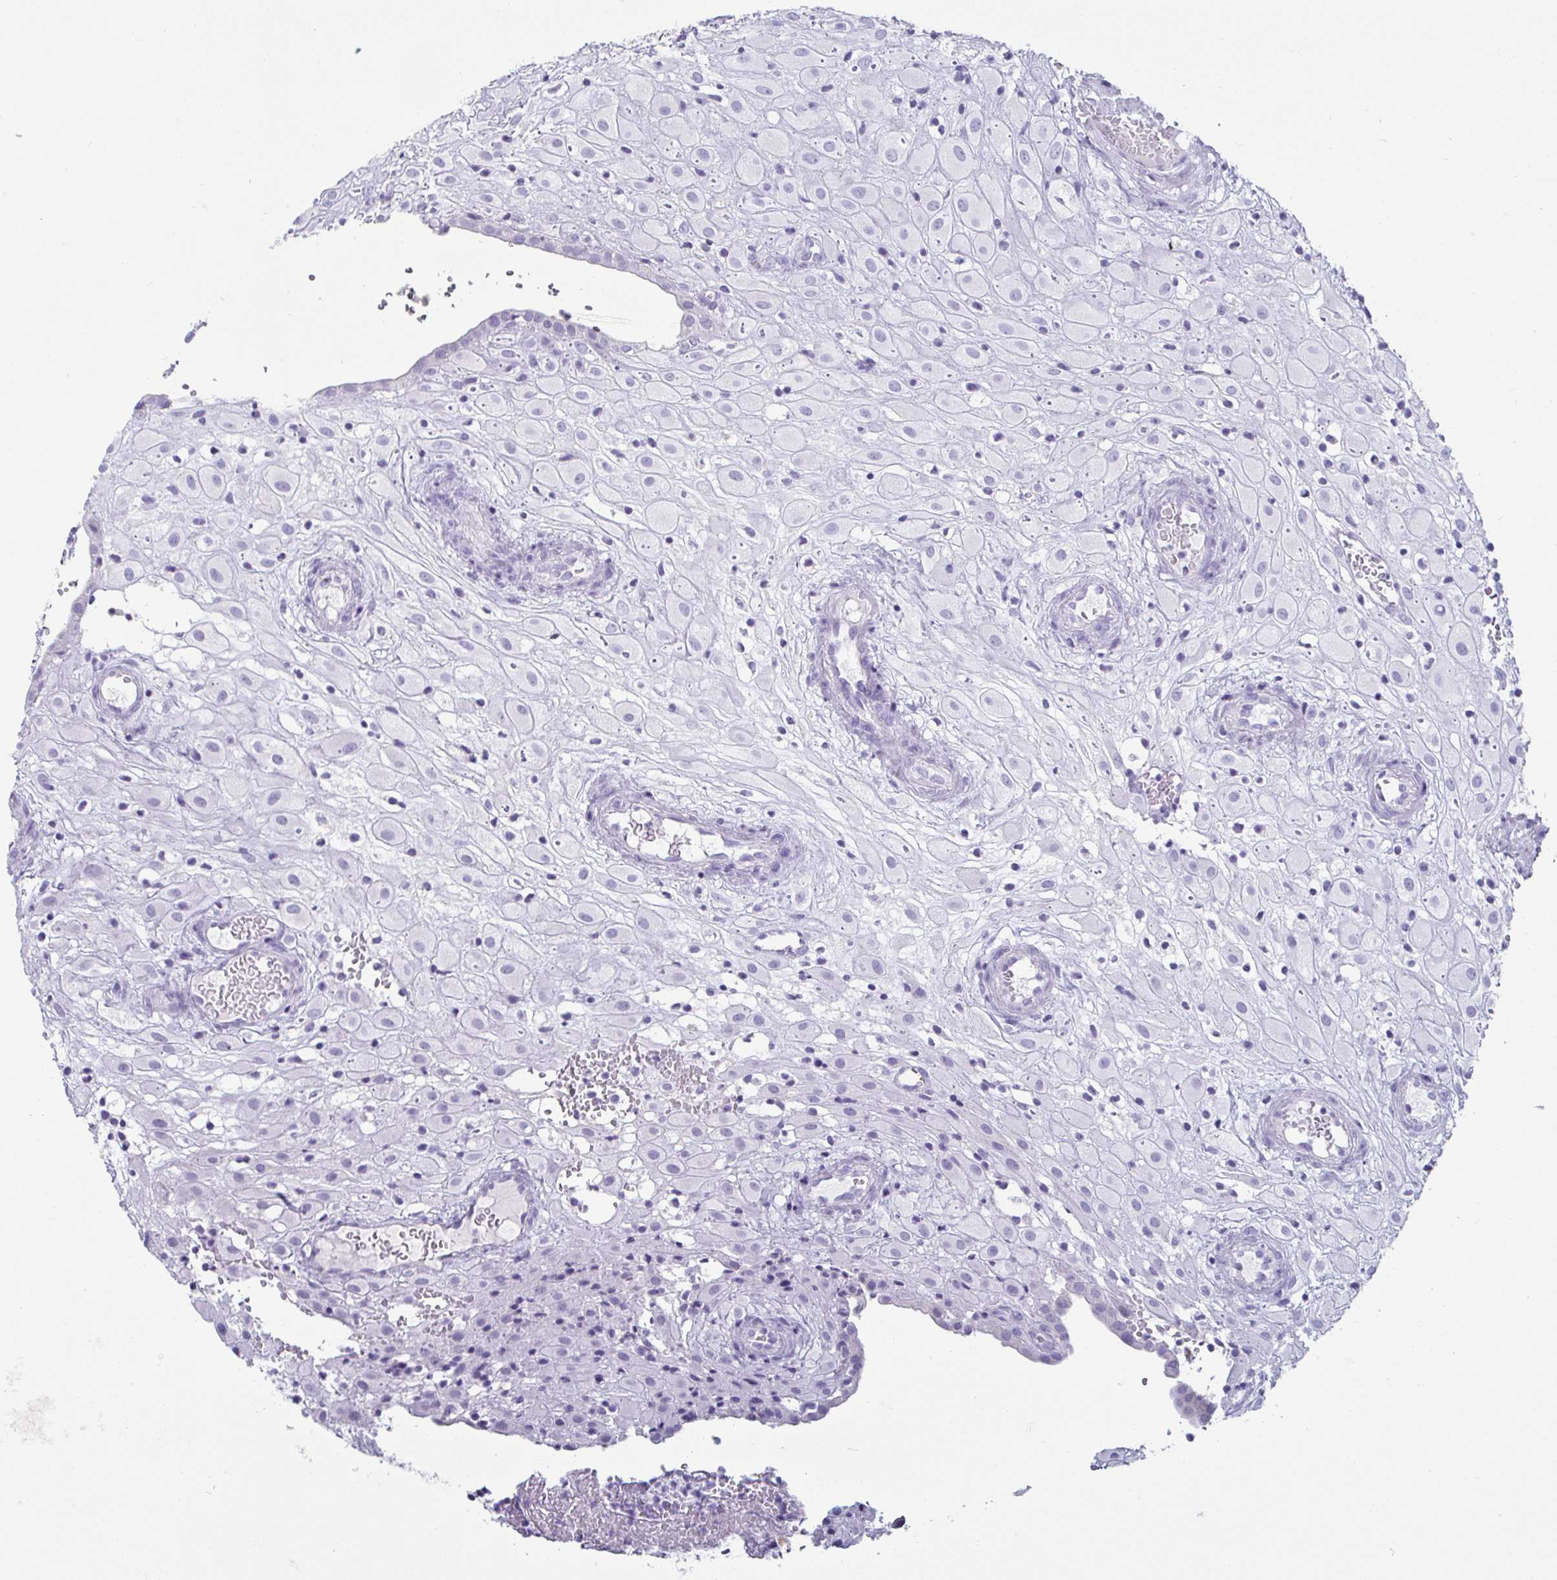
{"staining": {"intensity": "negative", "quantity": "none", "location": "none"}, "tissue": "placenta", "cell_type": "Decidual cells", "image_type": "normal", "snomed": [{"axis": "morphology", "description": "Normal tissue, NOS"}, {"axis": "topography", "description": "Placenta"}], "caption": "Placenta stained for a protein using immunohistochemistry reveals no expression decidual cells.", "gene": "CREG2", "patient": {"sex": "female", "age": 24}}